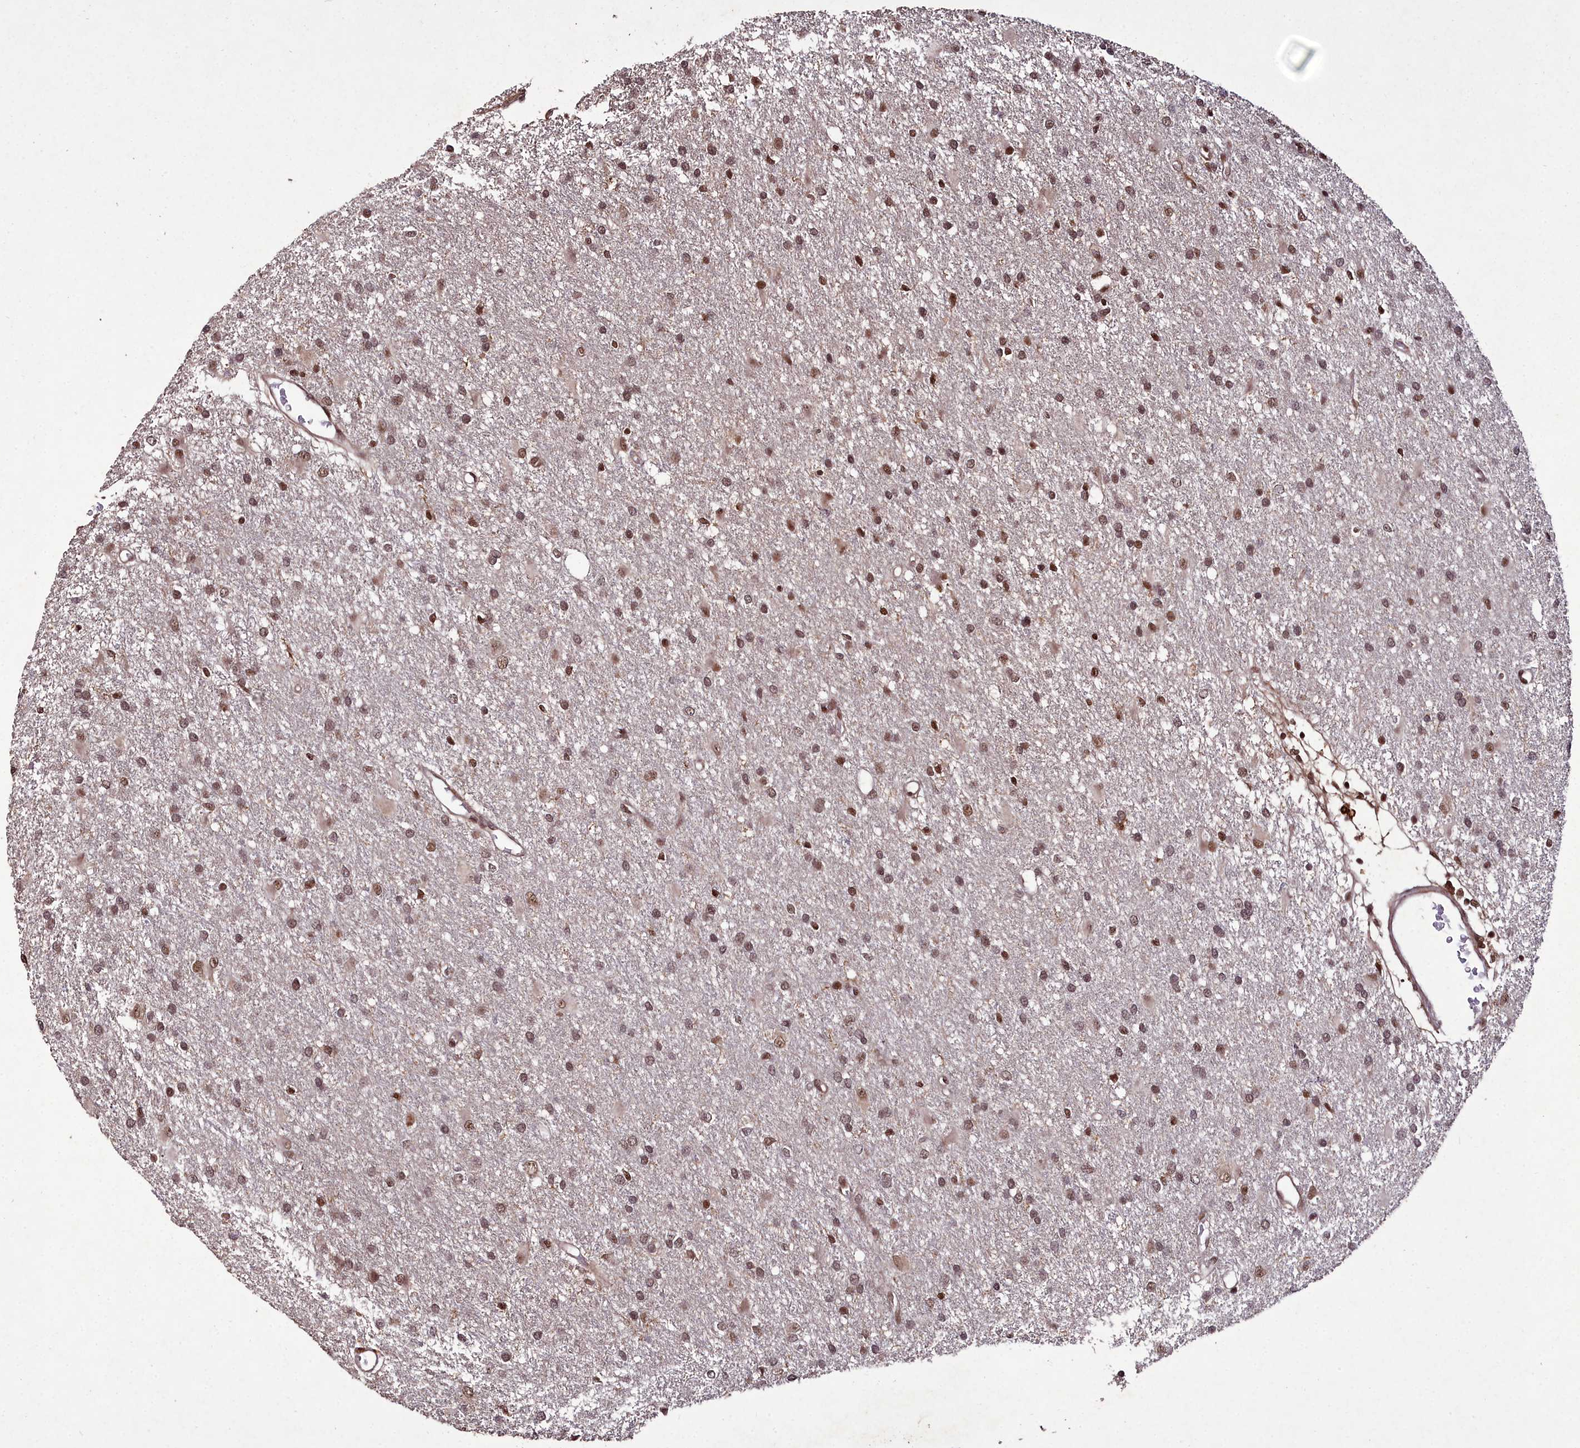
{"staining": {"intensity": "moderate", "quantity": ">75%", "location": "nuclear"}, "tissue": "glioma", "cell_type": "Tumor cells", "image_type": "cancer", "snomed": [{"axis": "morphology", "description": "Glioma, malignant, High grade"}, {"axis": "topography", "description": "Brain"}], "caption": "DAB immunohistochemical staining of human glioma shows moderate nuclear protein staining in approximately >75% of tumor cells.", "gene": "CXXC1", "patient": {"sex": "female", "age": 50}}